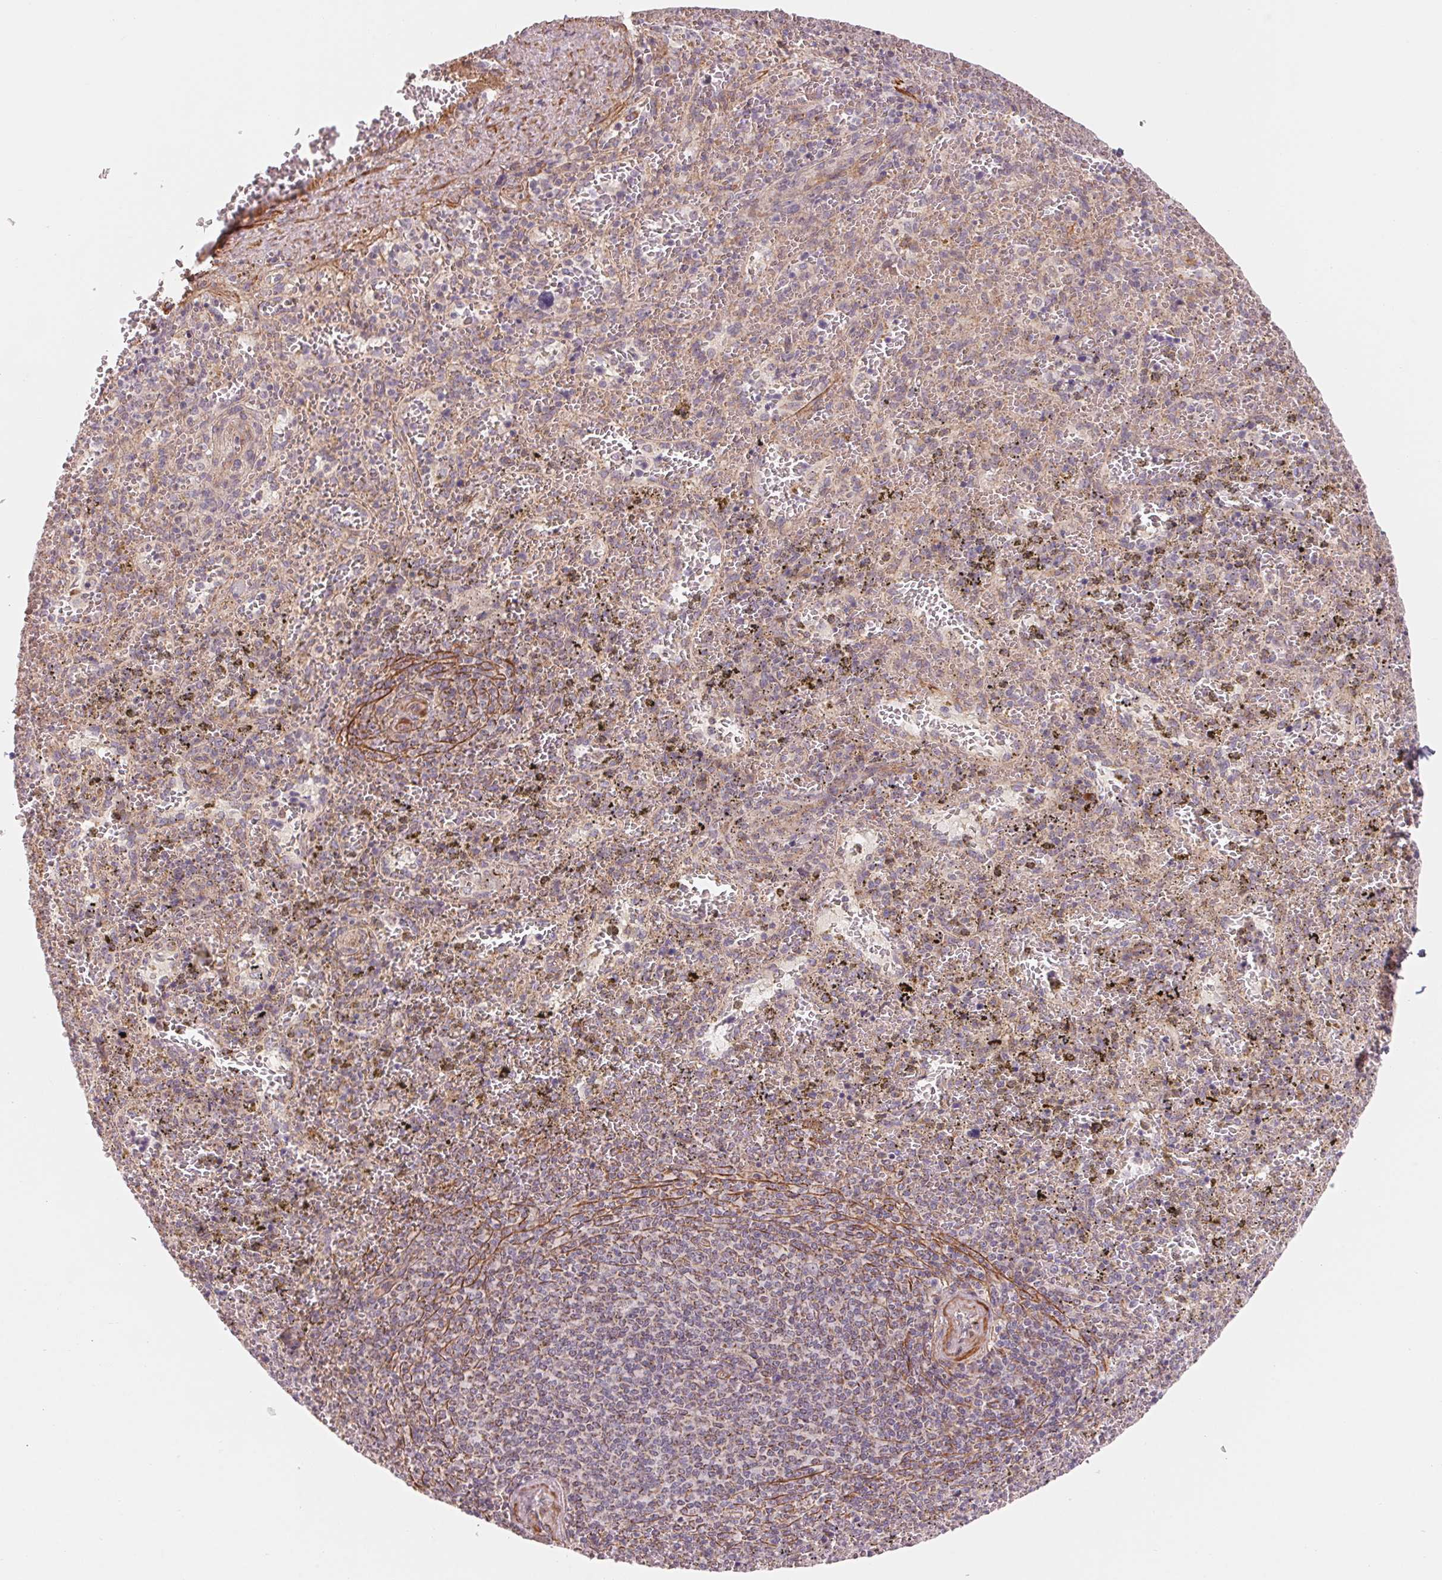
{"staining": {"intensity": "negative", "quantity": "none", "location": "none"}, "tissue": "spleen", "cell_type": "Cells in red pulp", "image_type": "normal", "snomed": [{"axis": "morphology", "description": "Normal tissue, NOS"}, {"axis": "topography", "description": "Spleen"}], "caption": "IHC micrograph of benign spleen: spleen stained with DAB shows no significant protein staining in cells in red pulp. (DAB (3,3'-diaminobenzidine) immunohistochemistry (IHC) with hematoxylin counter stain).", "gene": "CCDC112", "patient": {"sex": "female", "age": 50}}